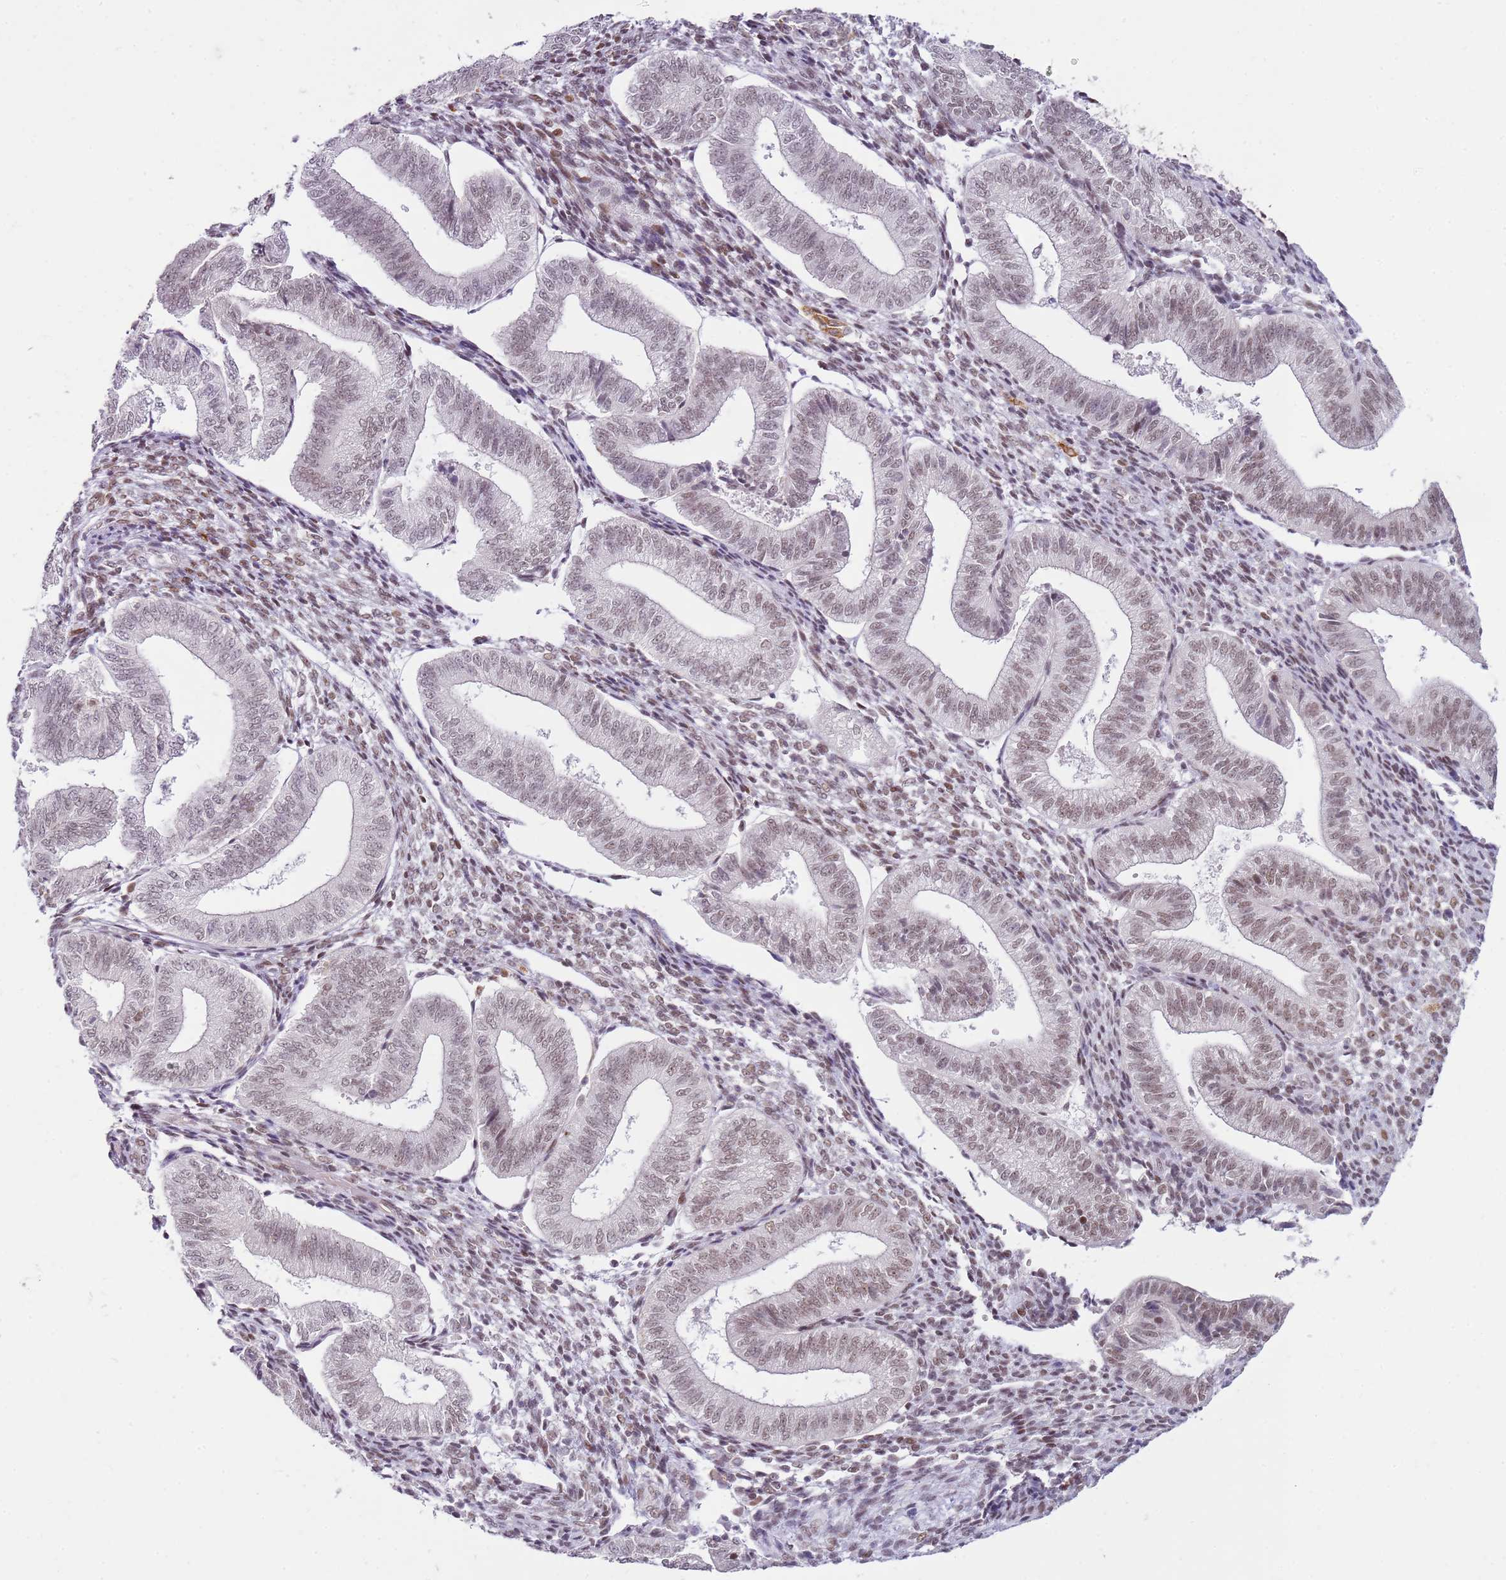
{"staining": {"intensity": "weak", "quantity": "25%-75%", "location": "cytoplasmic/membranous"}, "tissue": "endometrium", "cell_type": "Cells in endometrial stroma", "image_type": "normal", "snomed": [{"axis": "morphology", "description": "Normal tissue, NOS"}, {"axis": "topography", "description": "Endometrium"}], "caption": "Weak cytoplasmic/membranous staining for a protein is appreciated in about 25%-75% of cells in endometrial stroma of unremarkable endometrium using immunohistochemistry.", "gene": "PHC2", "patient": {"sex": "female", "age": 34}}